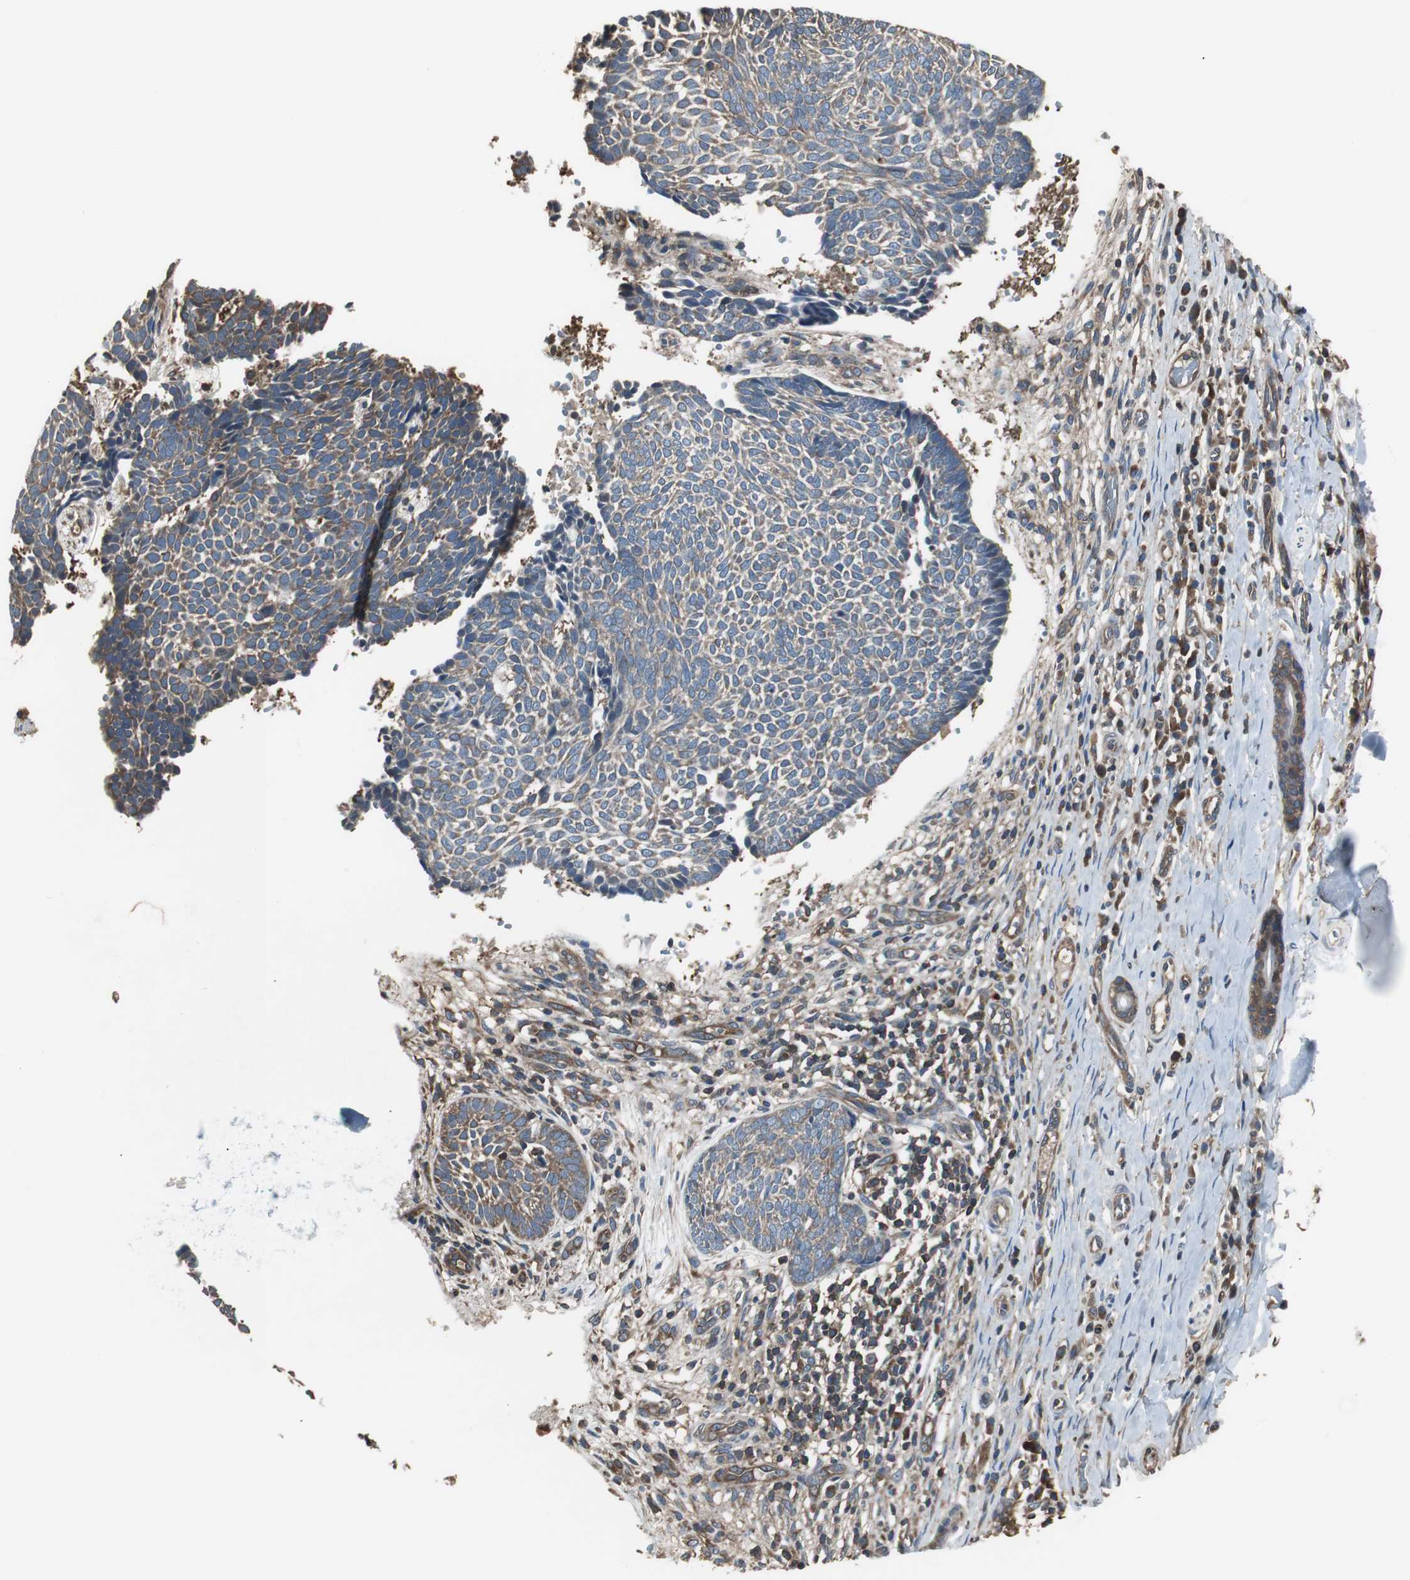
{"staining": {"intensity": "weak", "quantity": "25%-75%", "location": "cytoplasmic/membranous"}, "tissue": "skin cancer", "cell_type": "Tumor cells", "image_type": "cancer", "snomed": [{"axis": "morphology", "description": "Normal tissue, NOS"}, {"axis": "morphology", "description": "Basal cell carcinoma"}, {"axis": "topography", "description": "Skin"}], "caption": "Immunohistochemistry of basal cell carcinoma (skin) displays low levels of weak cytoplasmic/membranous expression in about 25%-75% of tumor cells.", "gene": "CAPNS1", "patient": {"sex": "male", "age": 87}}